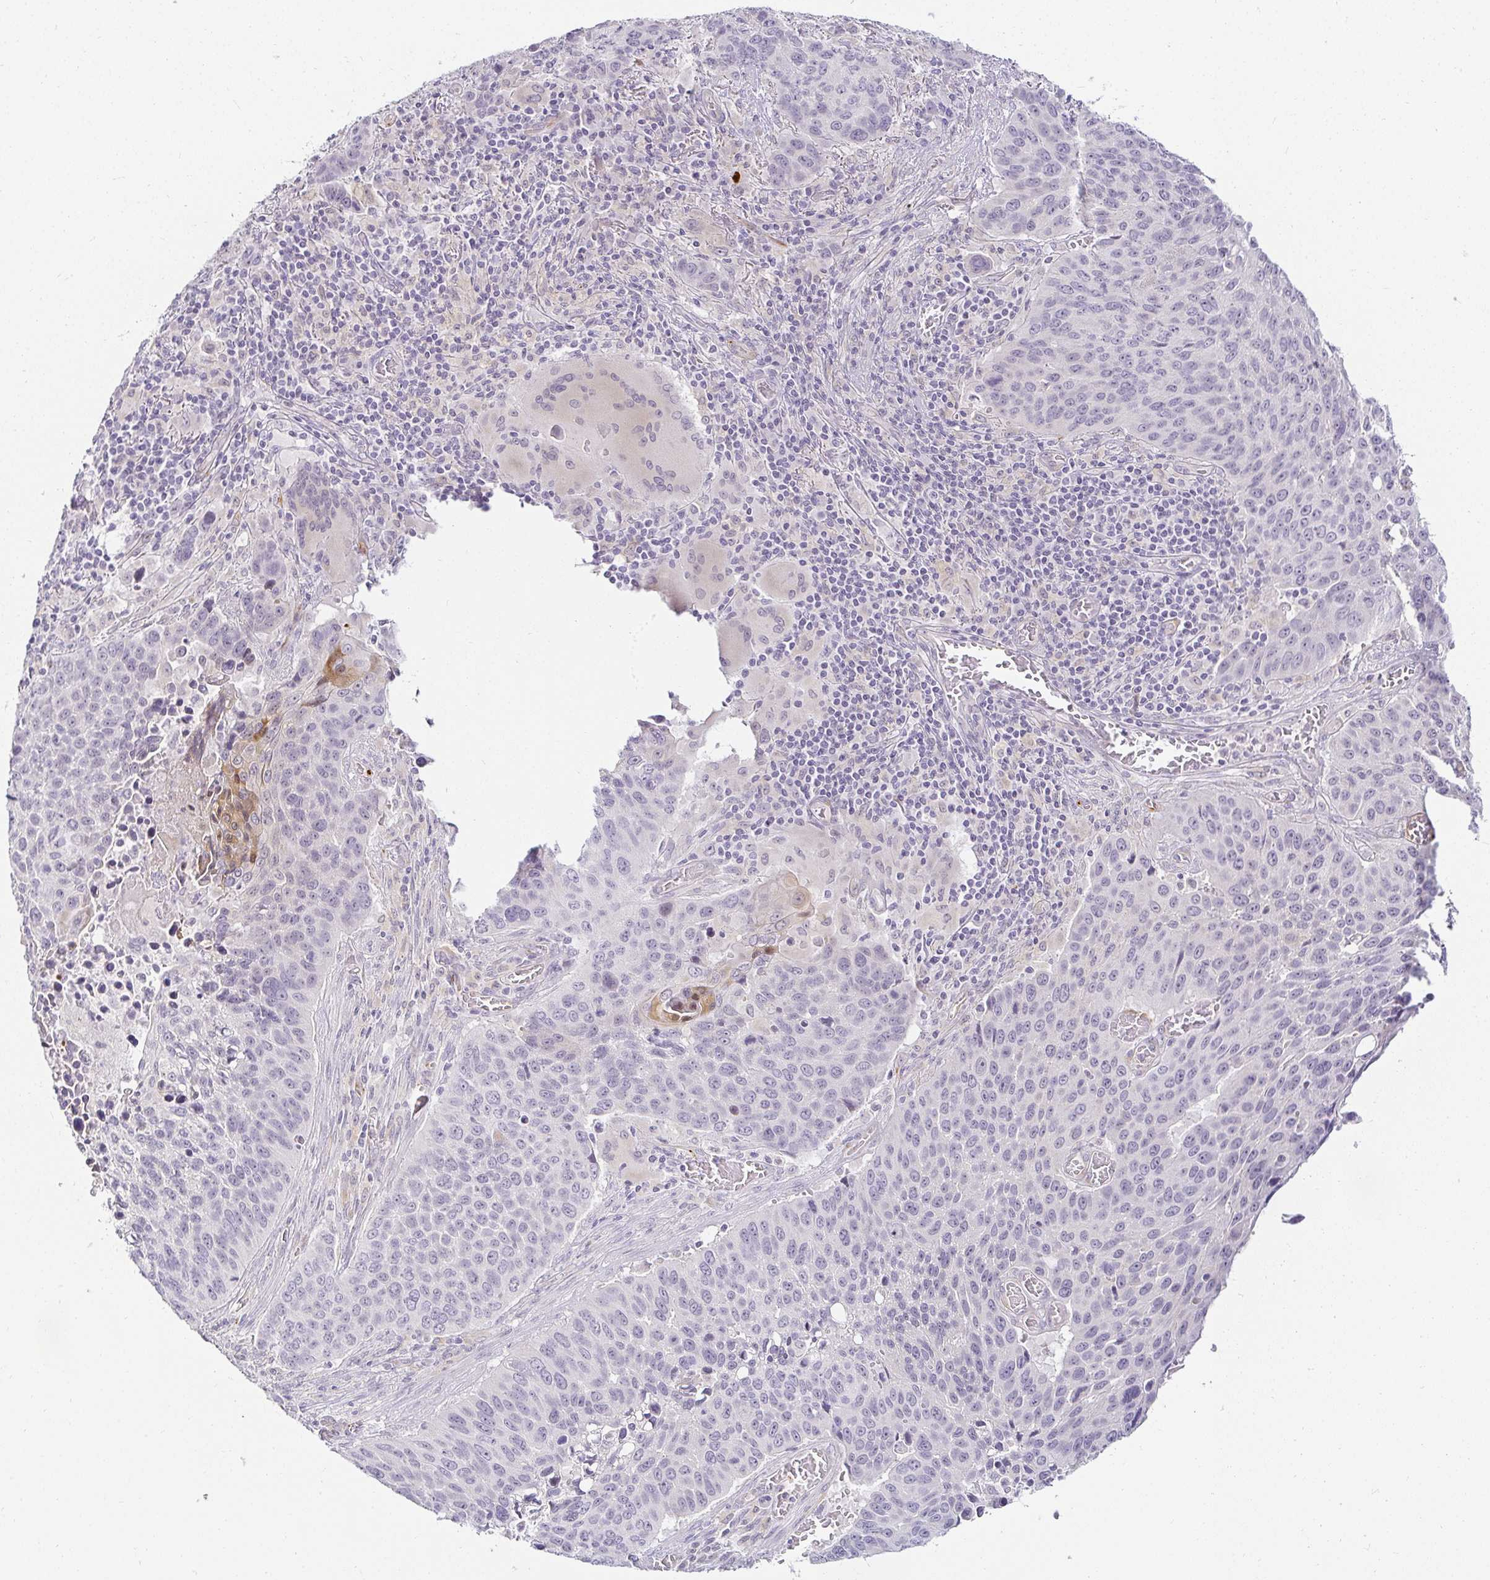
{"staining": {"intensity": "negative", "quantity": "none", "location": "none"}, "tissue": "lung cancer", "cell_type": "Tumor cells", "image_type": "cancer", "snomed": [{"axis": "morphology", "description": "Squamous cell carcinoma, NOS"}, {"axis": "topography", "description": "Lung"}], "caption": "Human squamous cell carcinoma (lung) stained for a protein using immunohistochemistry shows no expression in tumor cells.", "gene": "ACAN", "patient": {"sex": "male", "age": 68}}